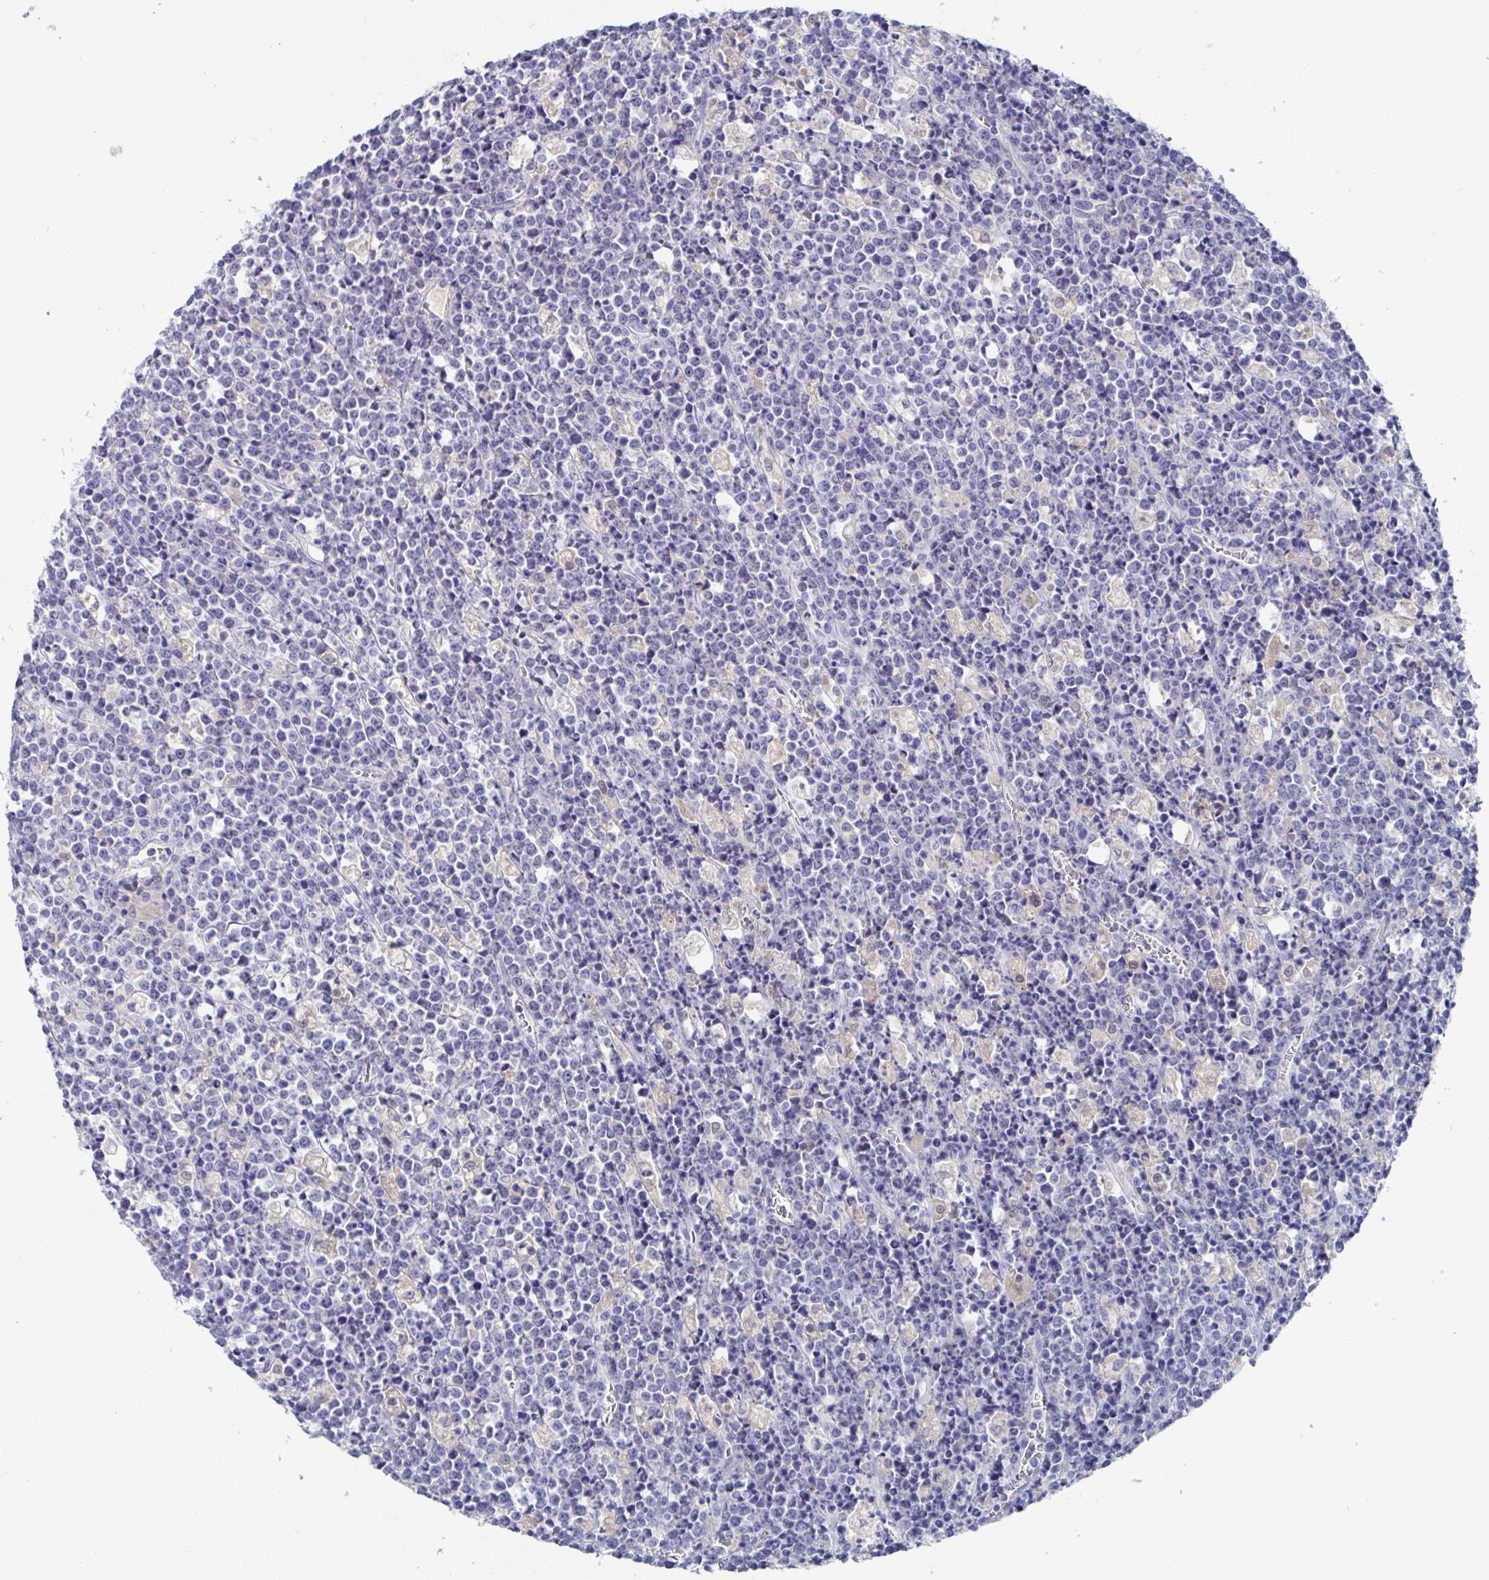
{"staining": {"intensity": "negative", "quantity": "none", "location": "none"}, "tissue": "lymphoma", "cell_type": "Tumor cells", "image_type": "cancer", "snomed": [{"axis": "morphology", "description": "Malignant lymphoma, non-Hodgkin's type, High grade"}, {"axis": "topography", "description": "Ovary"}], "caption": "The immunohistochemistry (IHC) histopathology image has no significant positivity in tumor cells of lymphoma tissue.", "gene": "GPR148", "patient": {"sex": "female", "age": 56}}